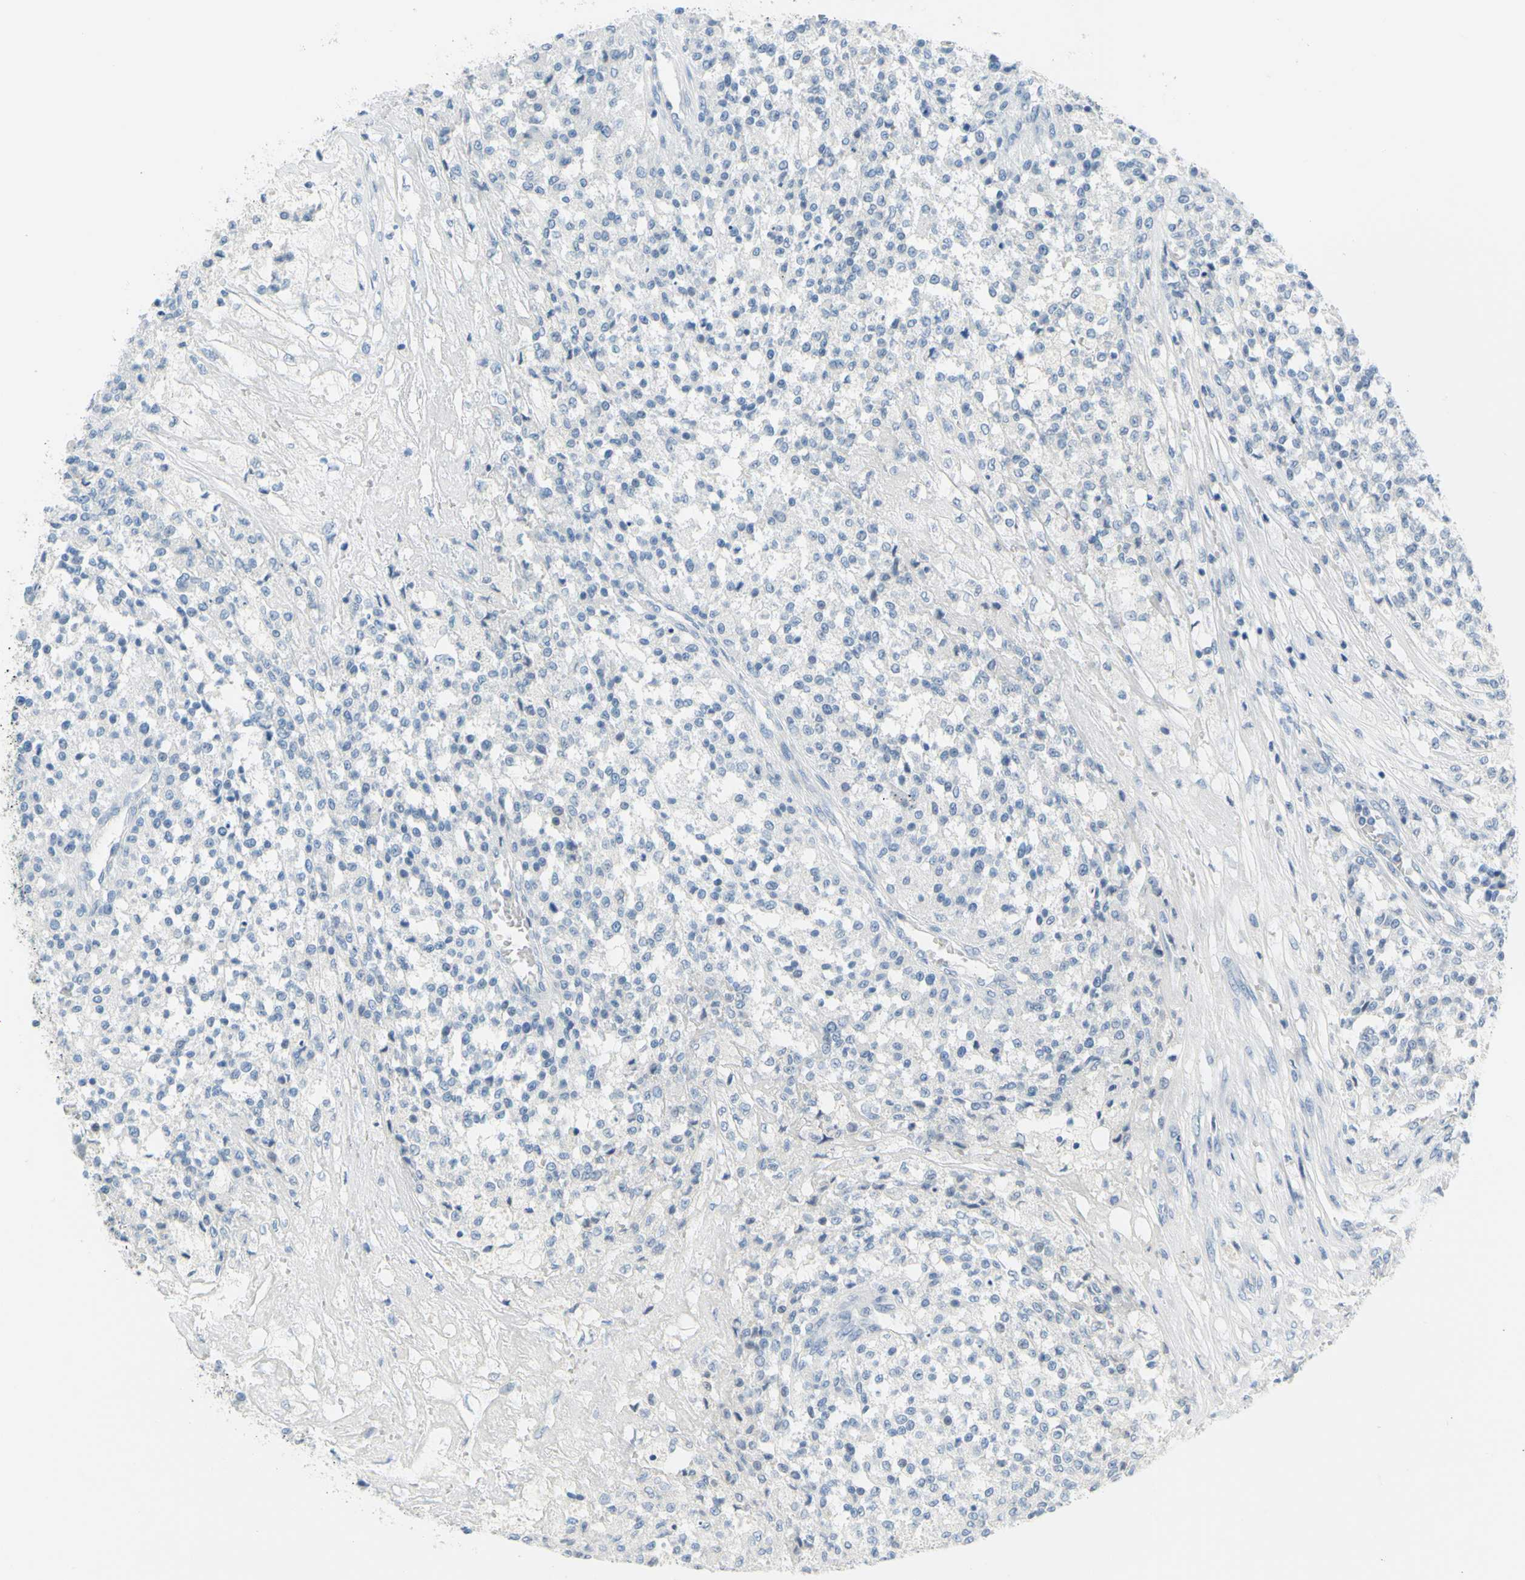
{"staining": {"intensity": "negative", "quantity": "none", "location": "none"}, "tissue": "testis cancer", "cell_type": "Tumor cells", "image_type": "cancer", "snomed": [{"axis": "morphology", "description": "Seminoma, NOS"}, {"axis": "topography", "description": "Testis"}], "caption": "The histopathology image demonstrates no staining of tumor cells in testis cancer.", "gene": "DCT", "patient": {"sex": "male", "age": 59}}